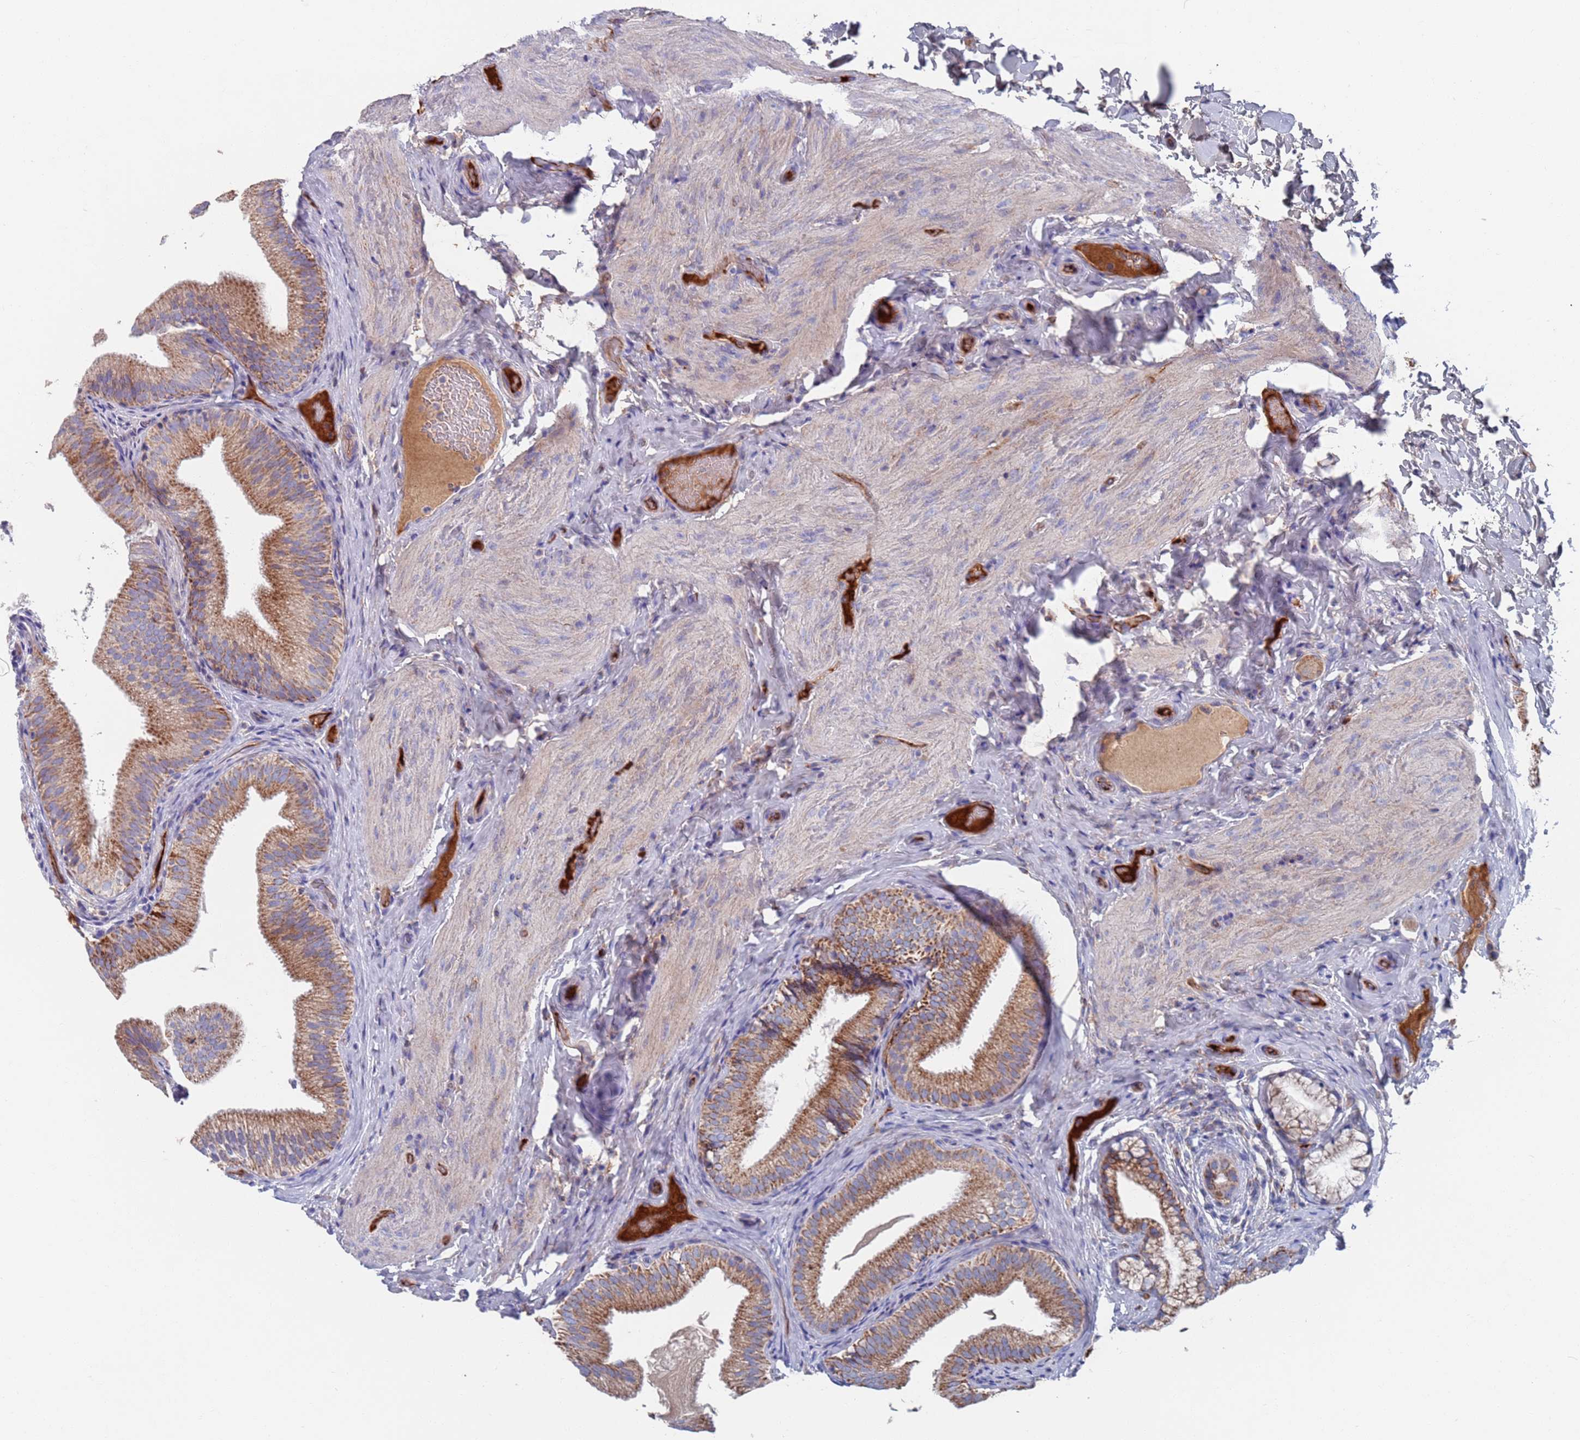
{"staining": {"intensity": "moderate", "quantity": ">75%", "location": "cytoplasmic/membranous"}, "tissue": "gallbladder", "cell_type": "Glandular cells", "image_type": "normal", "snomed": [{"axis": "morphology", "description": "Normal tissue, NOS"}, {"axis": "topography", "description": "Gallbladder"}], "caption": "A histopathology image of gallbladder stained for a protein displays moderate cytoplasmic/membranous brown staining in glandular cells.", "gene": "MRPL22", "patient": {"sex": "female", "age": 30}}